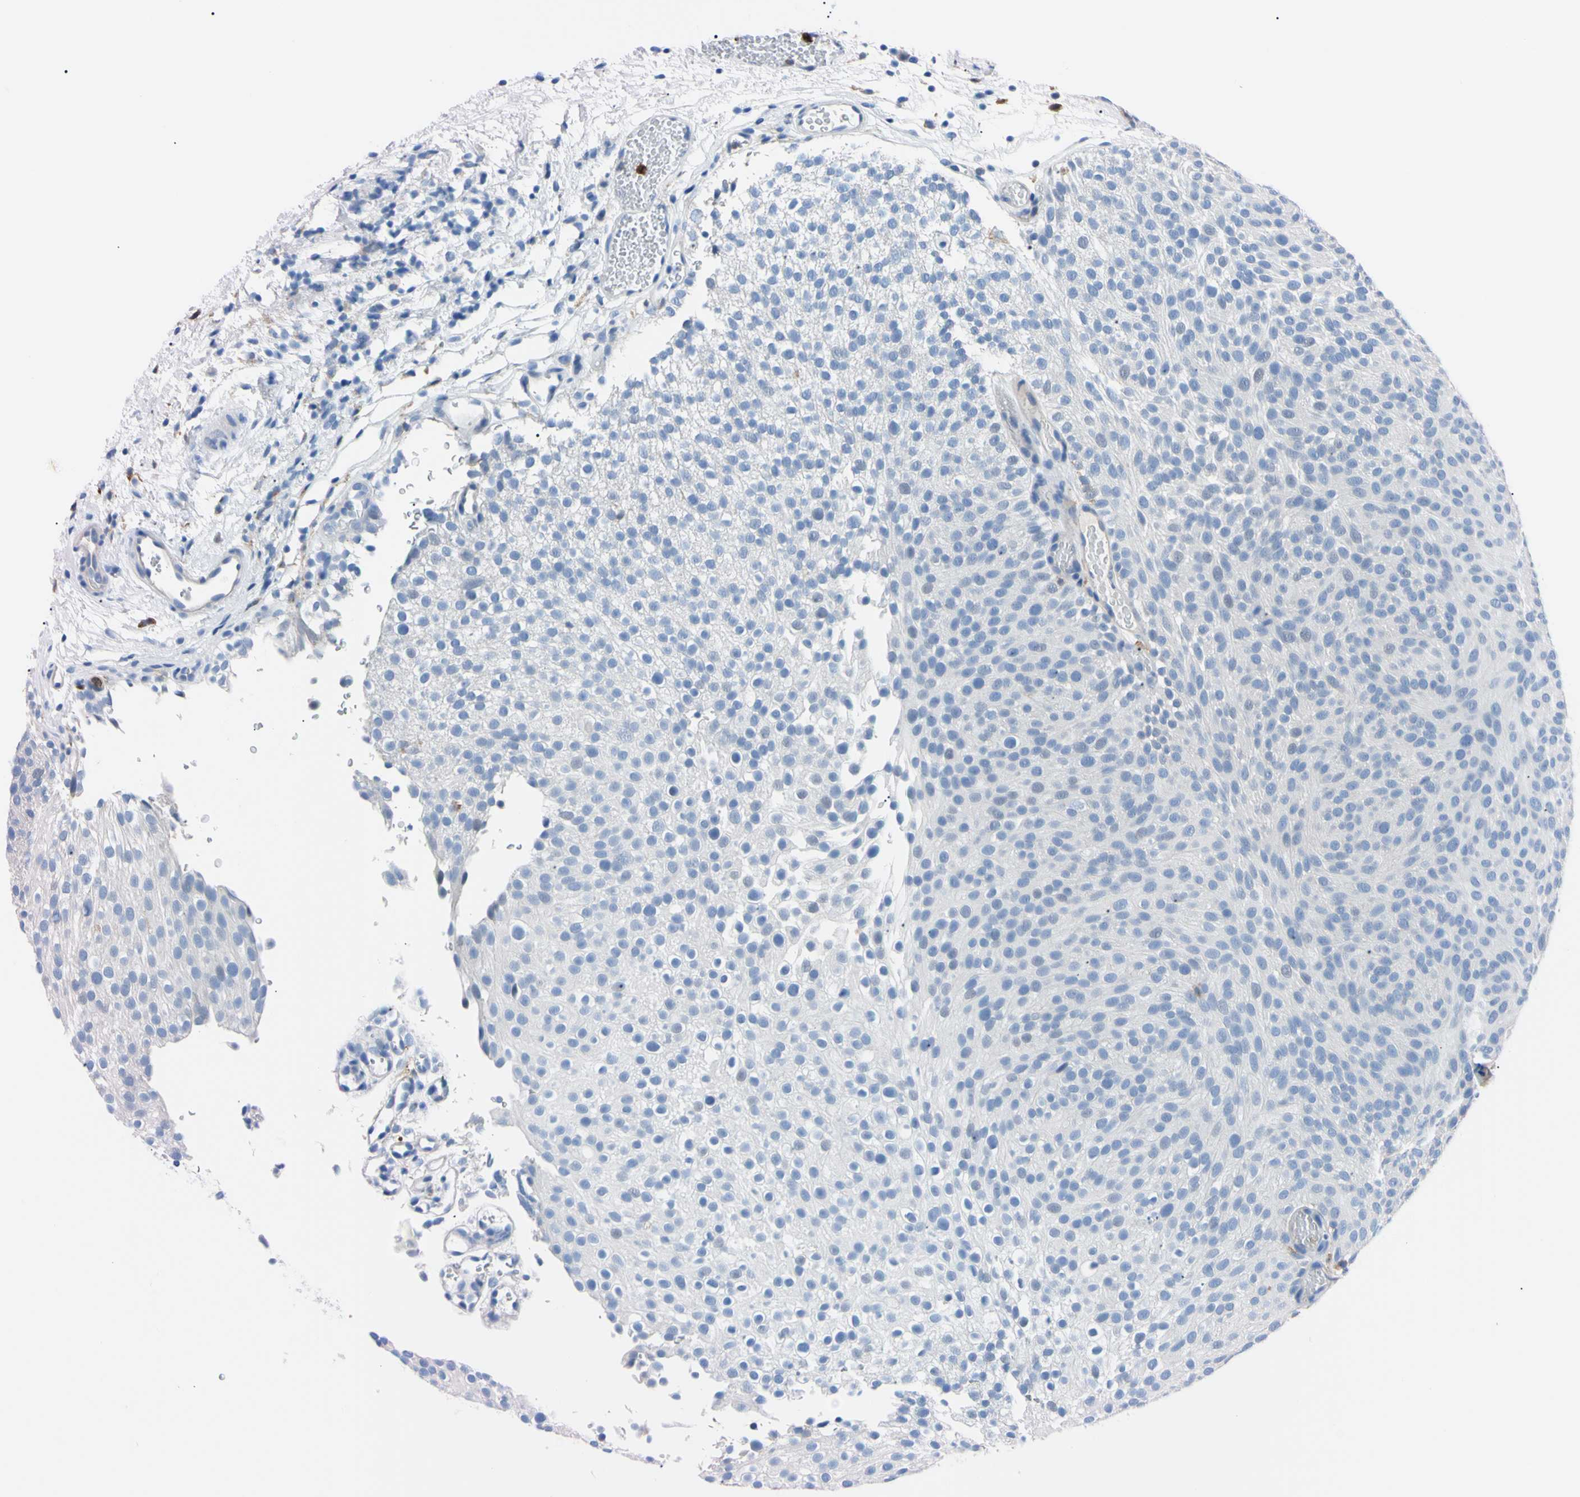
{"staining": {"intensity": "negative", "quantity": "none", "location": "none"}, "tissue": "urothelial cancer", "cell_type": "Tumor cells", "image_type": "cancer", "snomed": [{"axis": "morphology", "description": "Urothelial carcinoma, Low grade"}, {"axis": "topography", "description": "Urinary bladder"}], "caption": "Tumor cells are negative for protein expression in human urothelial cancer. The staining was performed using DAB to visualize the protein expression in brown, while the nuclei were stained in blue with hematoxylin (Magnification: 20x).", "gene": "NCF4", "patient": {"sex": "male", "age": 78}}